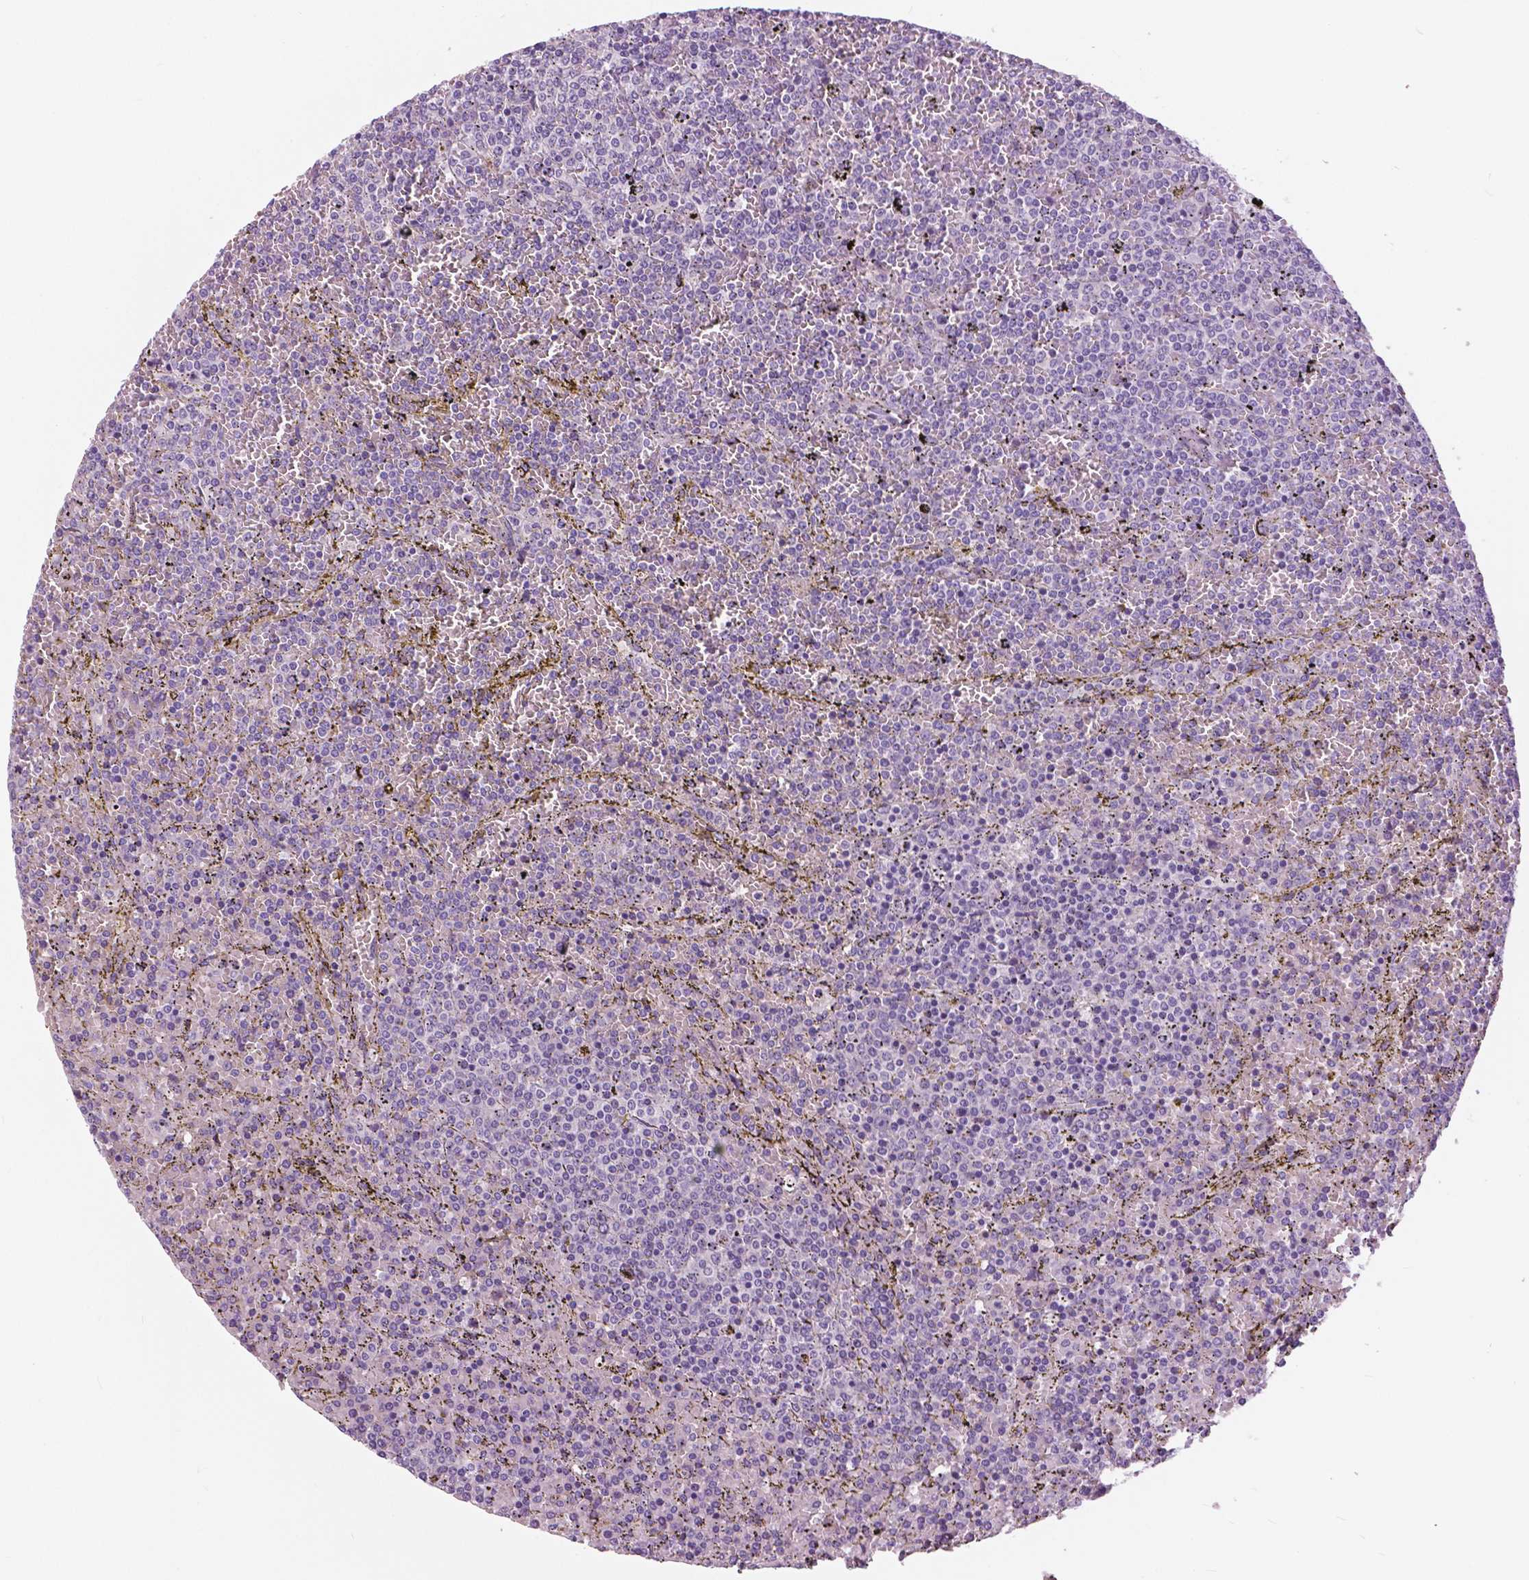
{"staining": {"intensity": "negative", "quantity": "none", "location": "none"}, "tissue": "lymphoma", "cell_type": "Tumor cells", "image_type": "cancer", "snomed": [{"axis": "morphology", "description": "Malignant lymphoma, non-Hodgkin's type, Low grade"}, {"axis": "topography", "description": "Spleen"}], "caption": "Immunohistochemical staining of lymphoma displays no significant positivity in tumor cells.", "gene": "SERPINI1", "patient": {"sex": "female", "age": 77}}